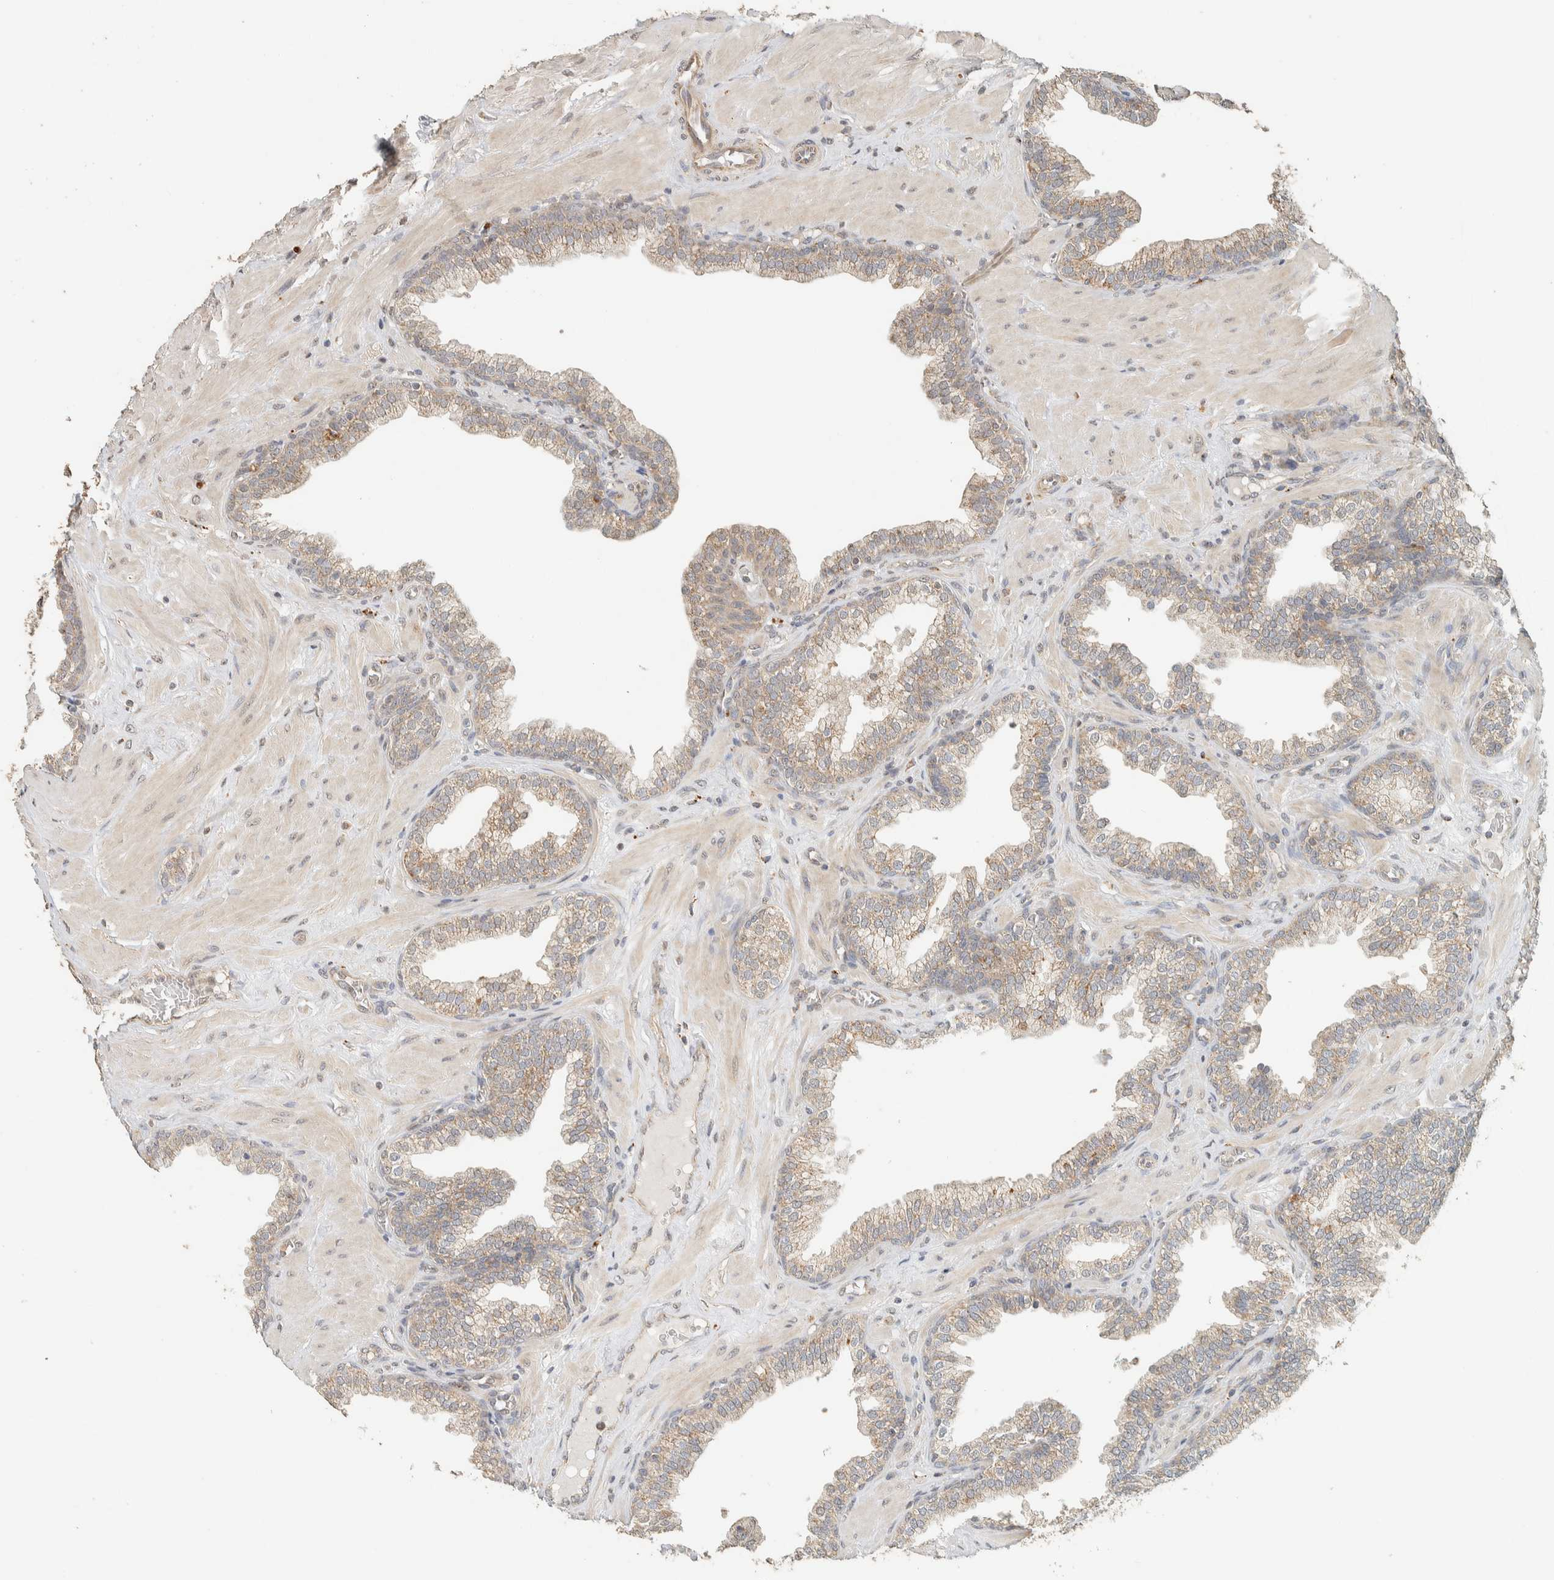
{"staining": {"intensity": "weak", "quantity": ">75%", "location": "cytoplasmic/membranous"}, "tissue": "prostate cancer", "cell_type": "Tumor cells", "image_type": "cancer", "snomed": [{"axis": "morphology", "description": "Adenocarcinoma, High grade"}, {"axis": "topography", "description": "Prostate"}], "caption": "Tumor cells demonstrate low levels of weak cytoplasmic/membranous expression in about >75% of cells in adenocarcinoma (high-grade) (prostate).", "gene": "PDE7B", "patient": {"sex": "male", "age": 52}}